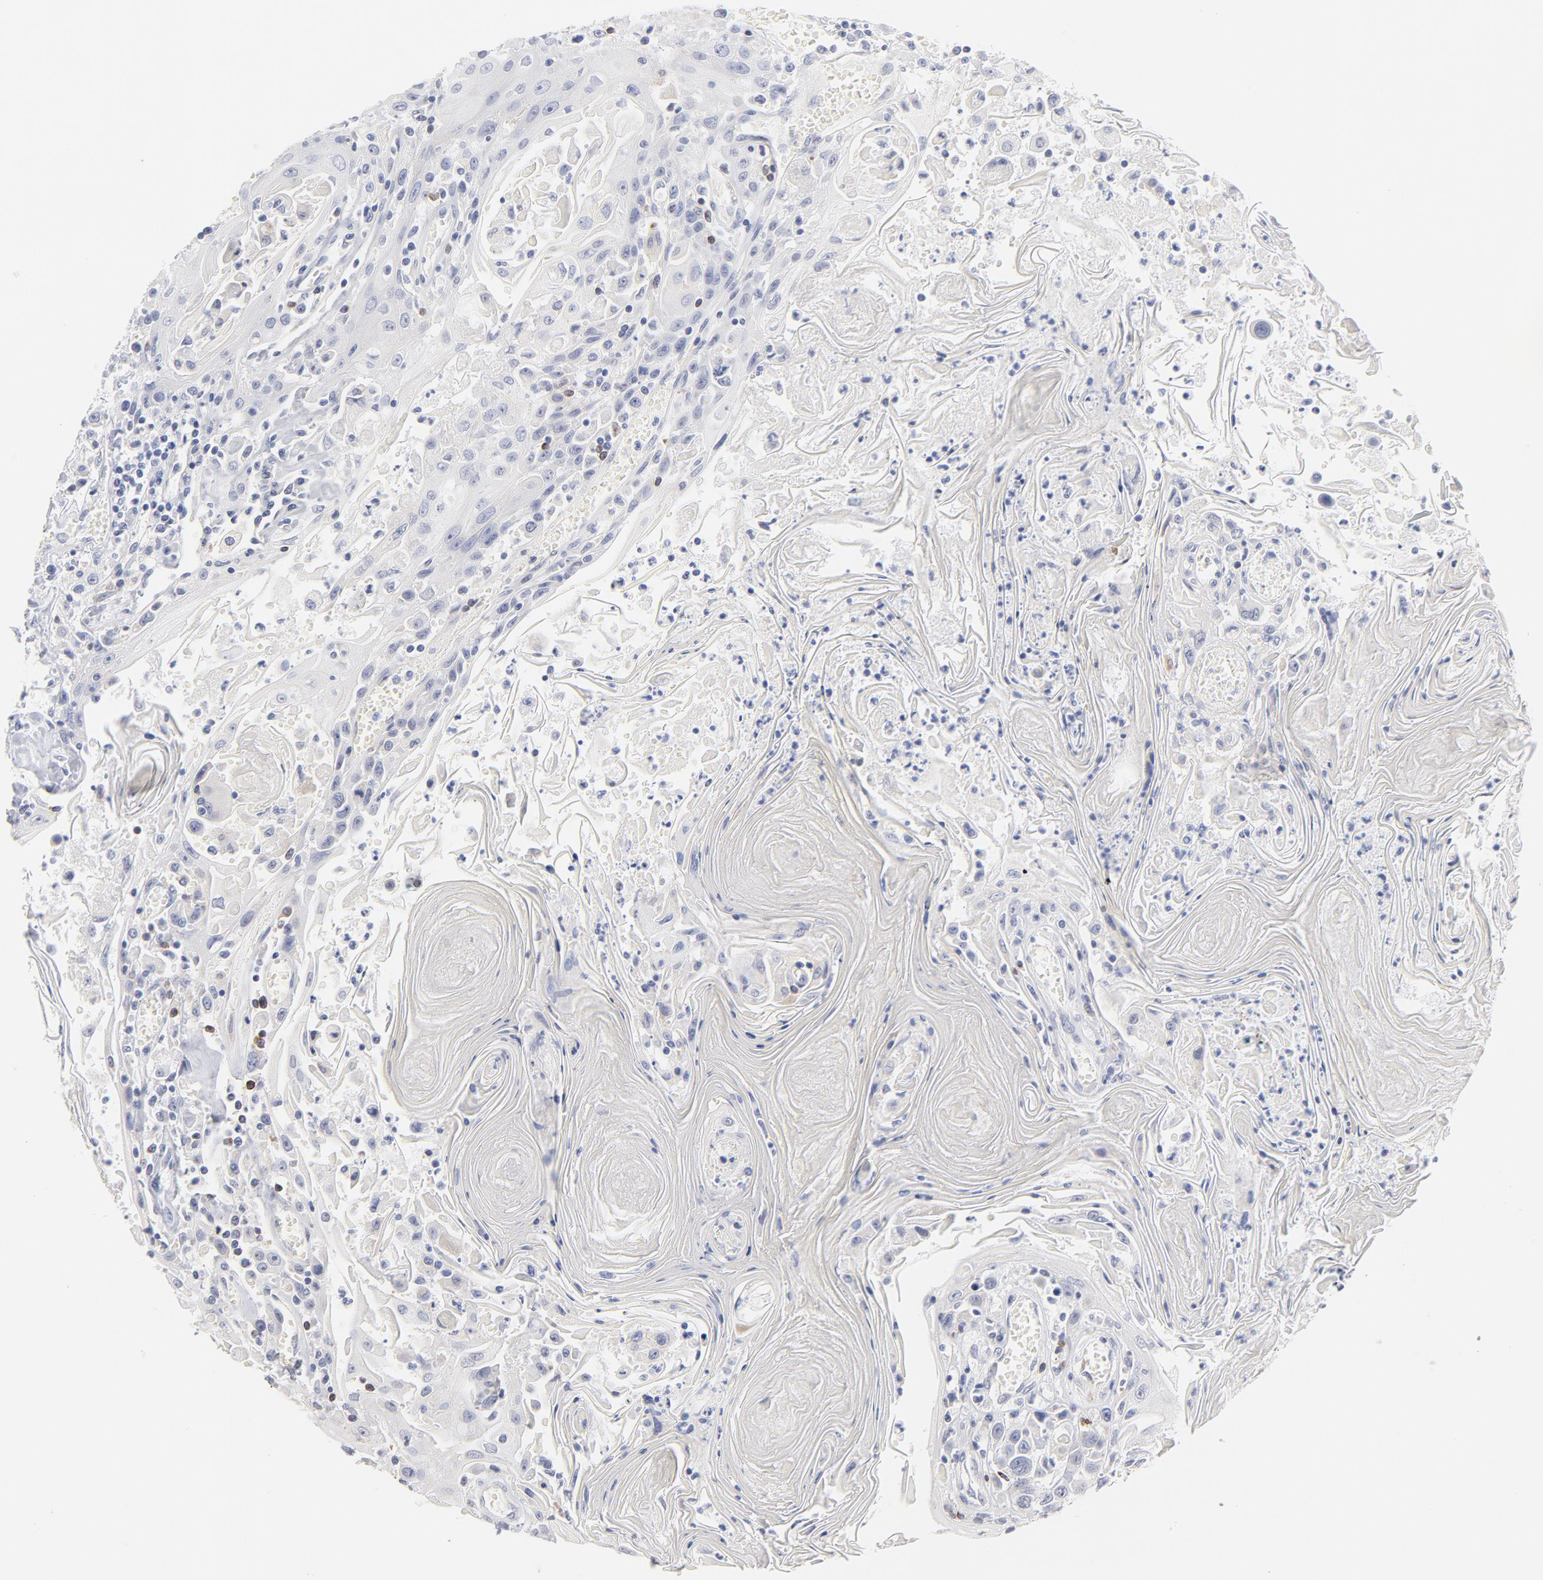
{"staining": {"intensity": "negative", "quantity": "none", "location": "none"}, "tissue": "head and neck cancer", "cell_type": "Tumor cells", "image_type": "cancer", "snomed": [{"axis": "morphology", "description": "Squamous cell carcinoma, NOS"}, {"axis": "topography", "description": "Oral tissue"}, {"axis": "topography", "description": "Head-Neck"}], "caption": "Immunohistochemical staining of human head and neck cancer shows no significant positivity in tumor cells.", "gene": "MID1", "patient": {"sex": "female", "age": 76}}